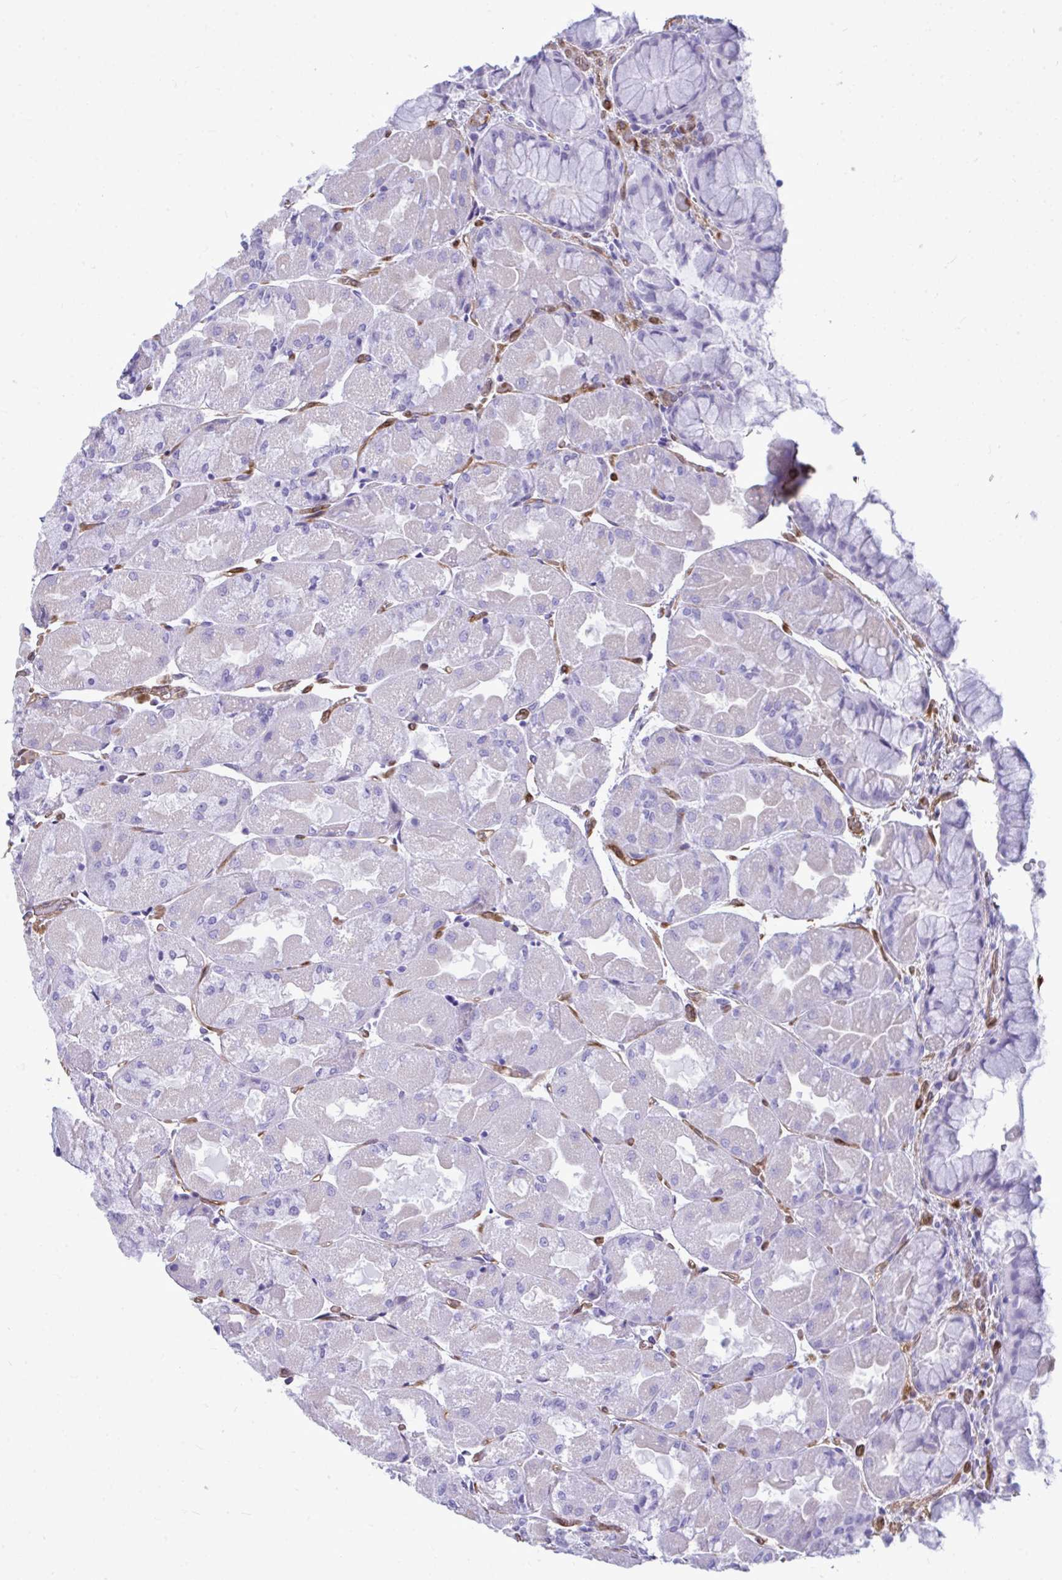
{"staining": {"intensity": "negative", "quantity": "none", "location": "none"}, "tissue": "stomach", "cell_type": "Glandular cells", "image_type": "normal", "snomed": [{"axis": "morphology", "description": "Normal tissue, NOS"}, {"axis": "topography", "description": "Stomach"}], "caption": "This histopathology image is of normal stomach stained with immunohistochemistry (IHC) to label a protein in brown with the nuclei are counter-stained blue. There is no positivity in glandular cells.", "gene": "LIMS2", "patient": {"sex": "female", "age": 61}}